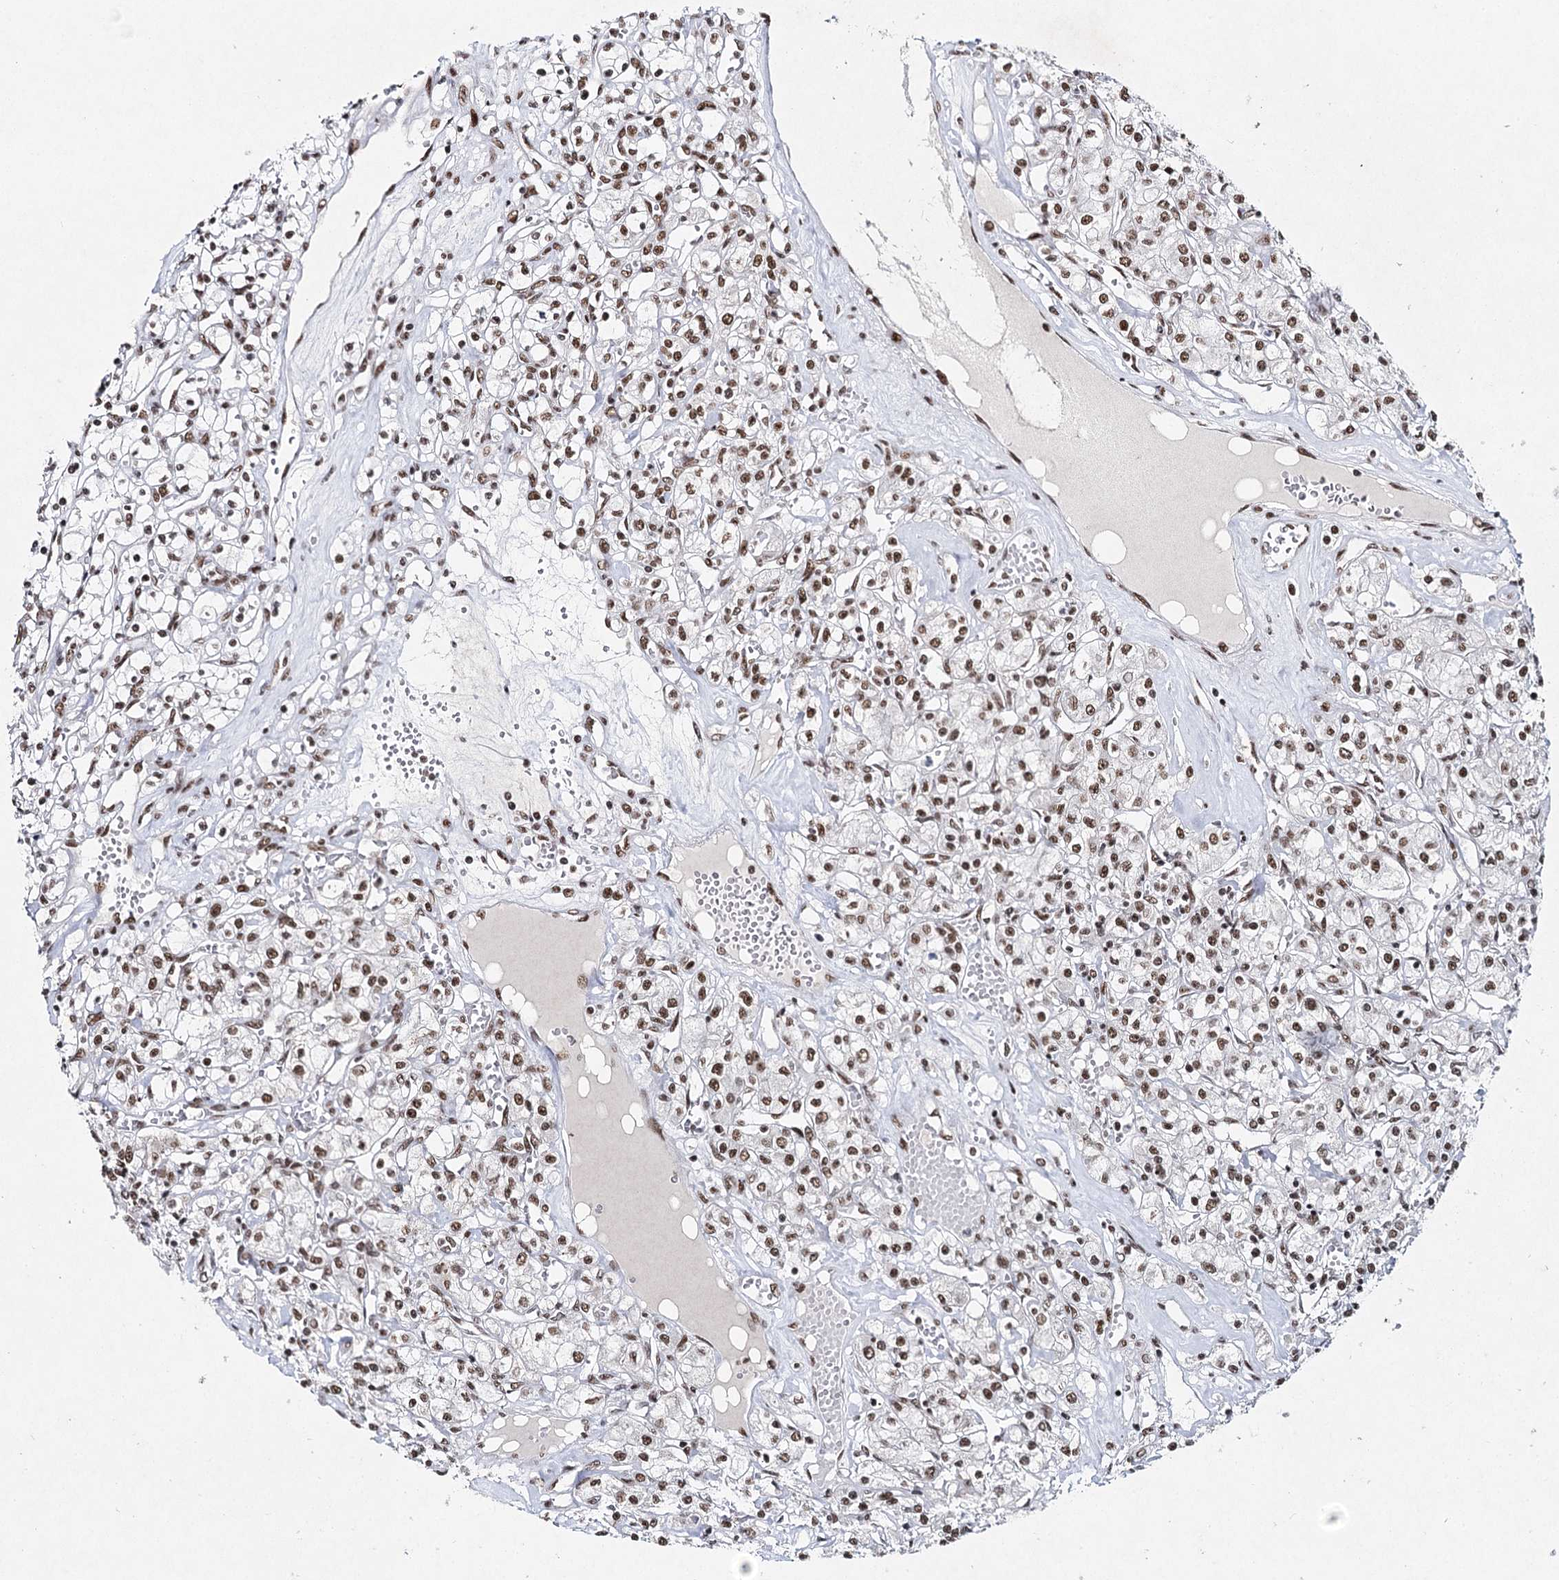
{"staining": {"intensity": "moderate", "quantity": ">75%", "location": "nuclear"}, "tissue": "renal cancer", "cell_type": "Tumor cells", "image_type": "cancer", "snomed": [{"axis": "morphology", "description": "Adenocarcinoma, NOS"}, {"axis": "topography", "description": "Kidney"}], "caption": "This is an image of immunohistochemistry staining of renal adenocarcinoma, which shows moderate staining in the nuclear of tumor cells.", "gene": "SCAF8", "patient": {"sex": "female", "age": 59}}